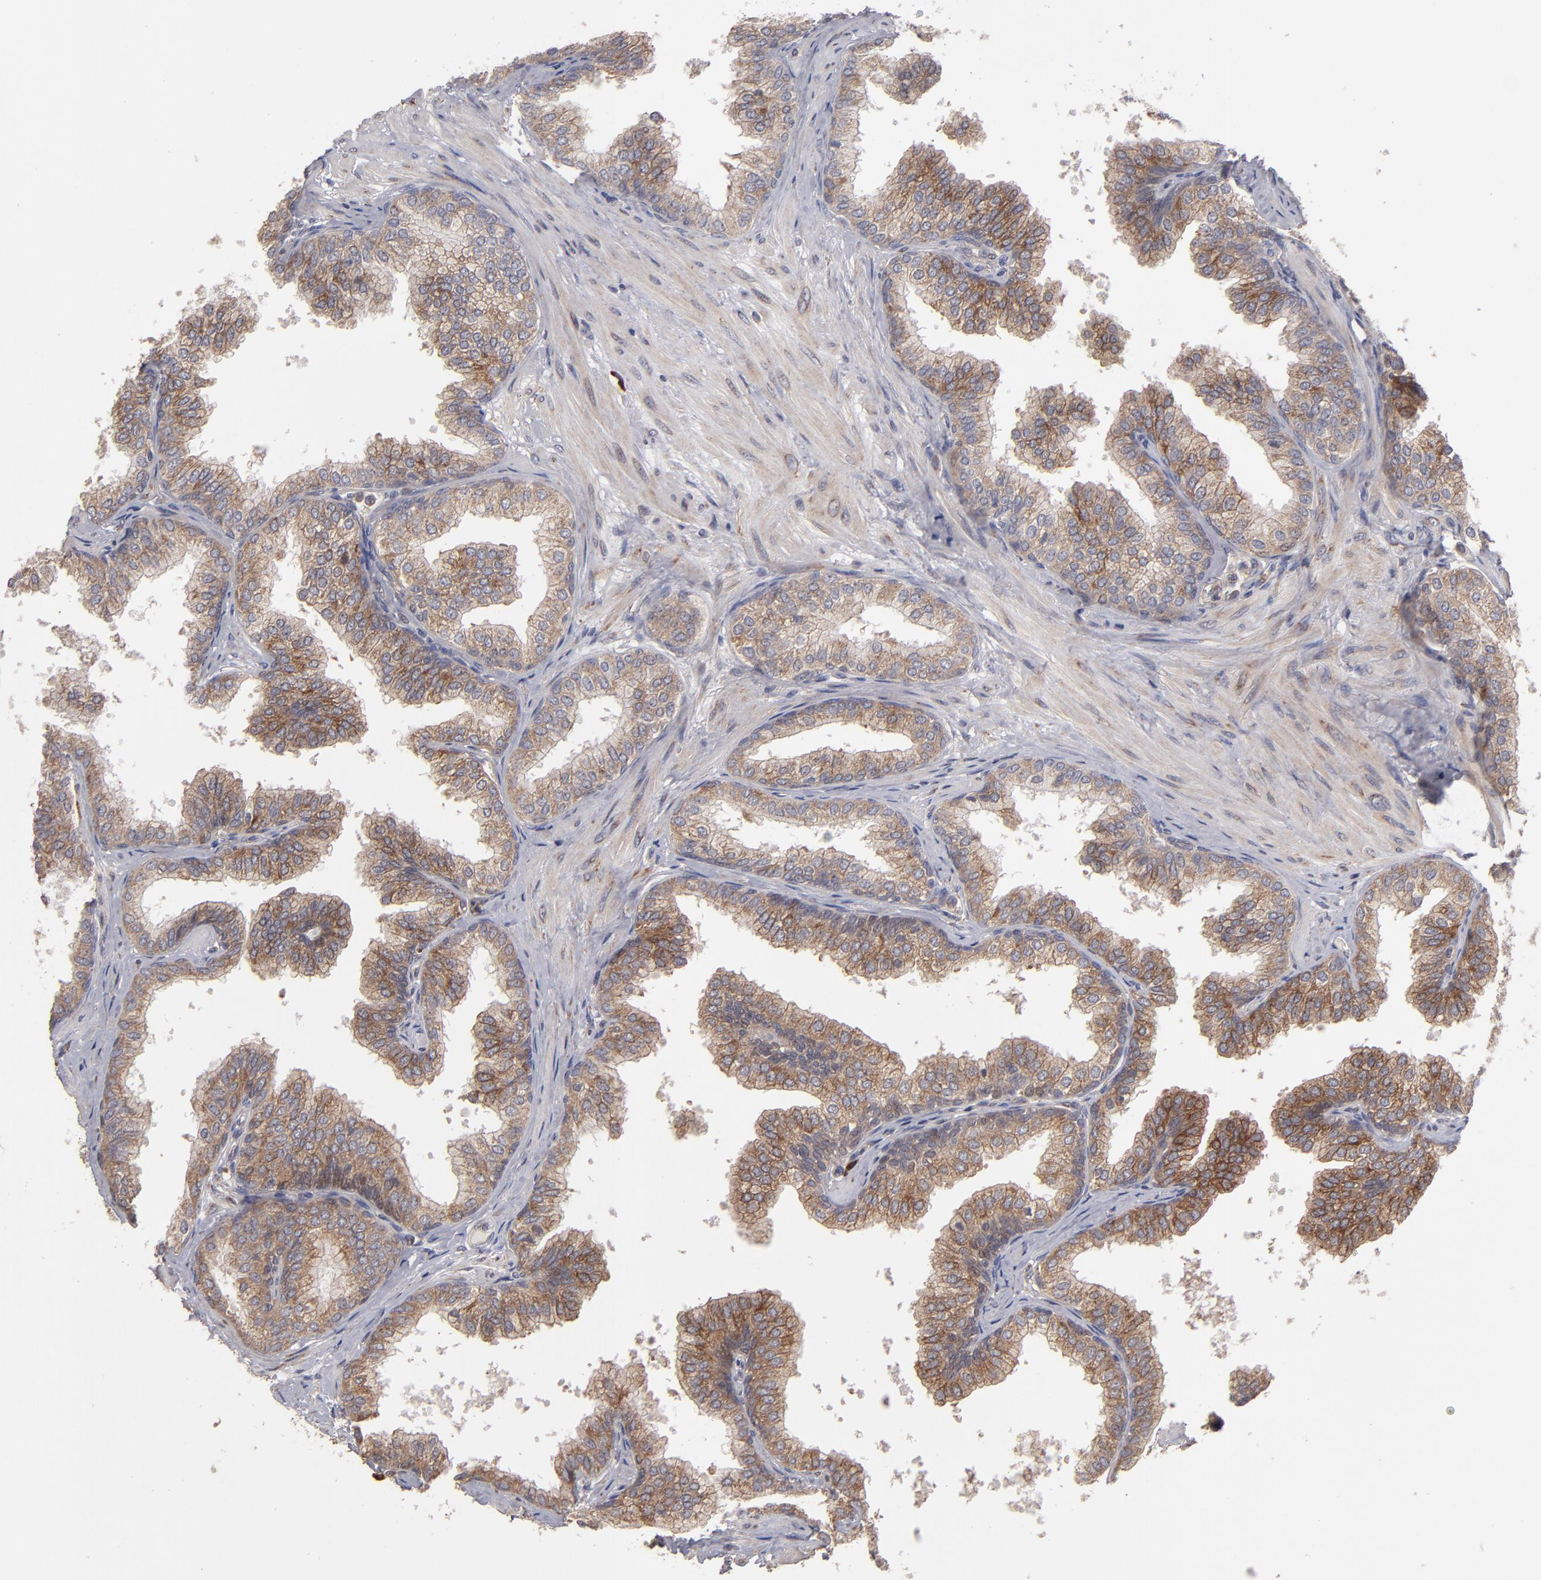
{"staining": {"intensity": "moderate", "quantity": "25%-75%", "location": "cytoplasmic/membranous"}, "tissue": "prostate", "cell_type": "Glandular cells", "image_type": "normal", "snomed": [{"axis": "morphology", "description": "Normal tissue, NOS"}, {"axis": "topography", "description": "Prostate"}], "caption": "An immunohistochemistry histopathology image of unremarkable tissue is shown. Protein staining in brown highlights moderate cytoplasmic/membranous positivity in prostate within glandular cells. The staining is performed using DAB brown chromogen to label protein expression. The nuclei are counter-stained blue using hematoxylin.", "gene": "SND1", "patient": {"sex": "male", "age": 60}}